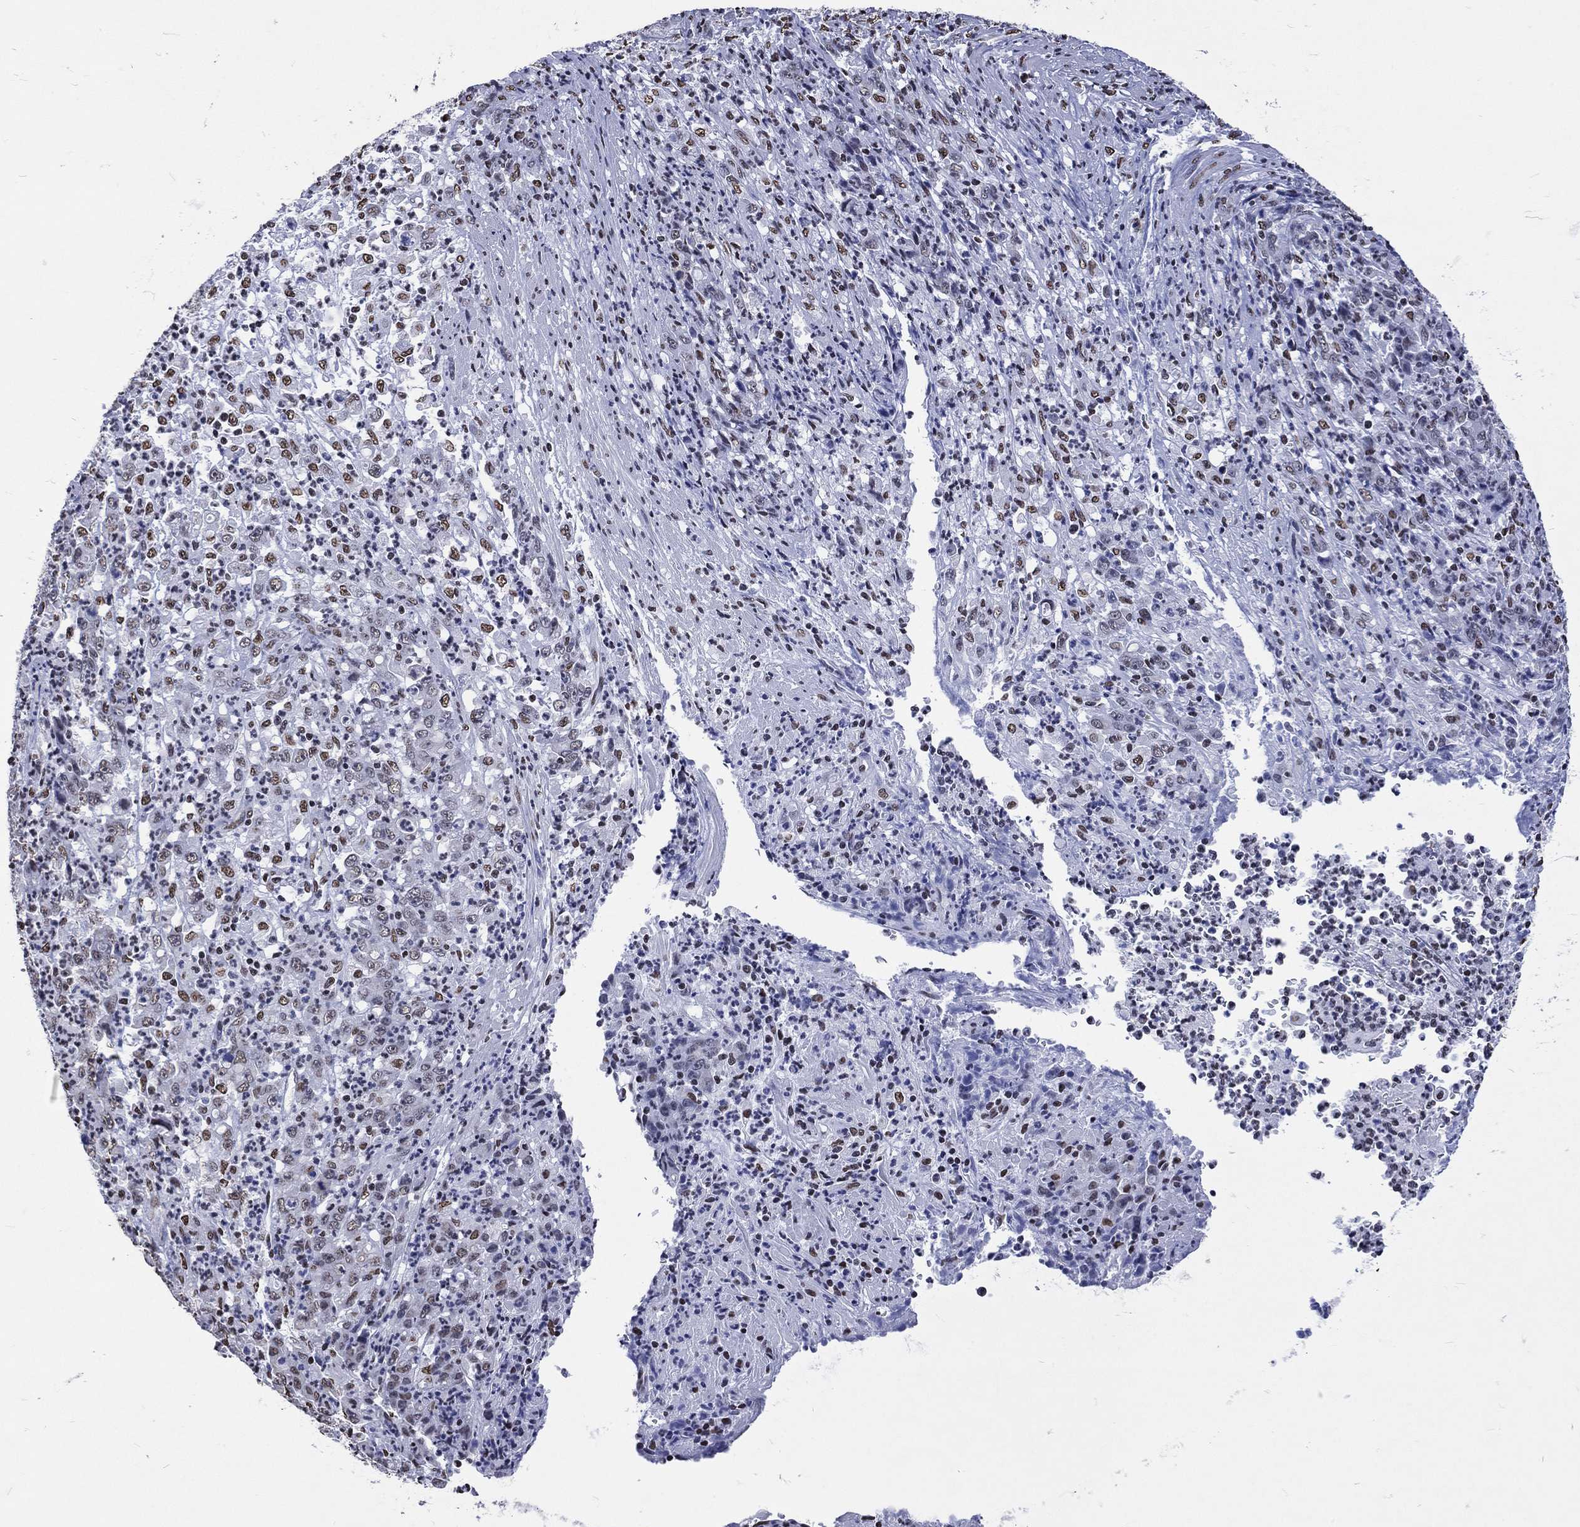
{"staining": {"intensity": "moderate", "quantity": "25%-75%", "location": "nuclear"}, "tissue": "stomach cancer", "cell_type": "Tumor cells", "image_type": "cancer", "snomed": [{"axis": "morphology", "description": "Adenocarcinoma, NOS"}, {"axis": "topography", "description": "Stomach, lower"}], "caption": "The immunohistochemical stain labels moderate nuclear expression in tumor cells of stomach cancer (adenocarcinoma) tissue.", "gene": "RETREG2", "patient": {"sex": "female", "age": 71}}